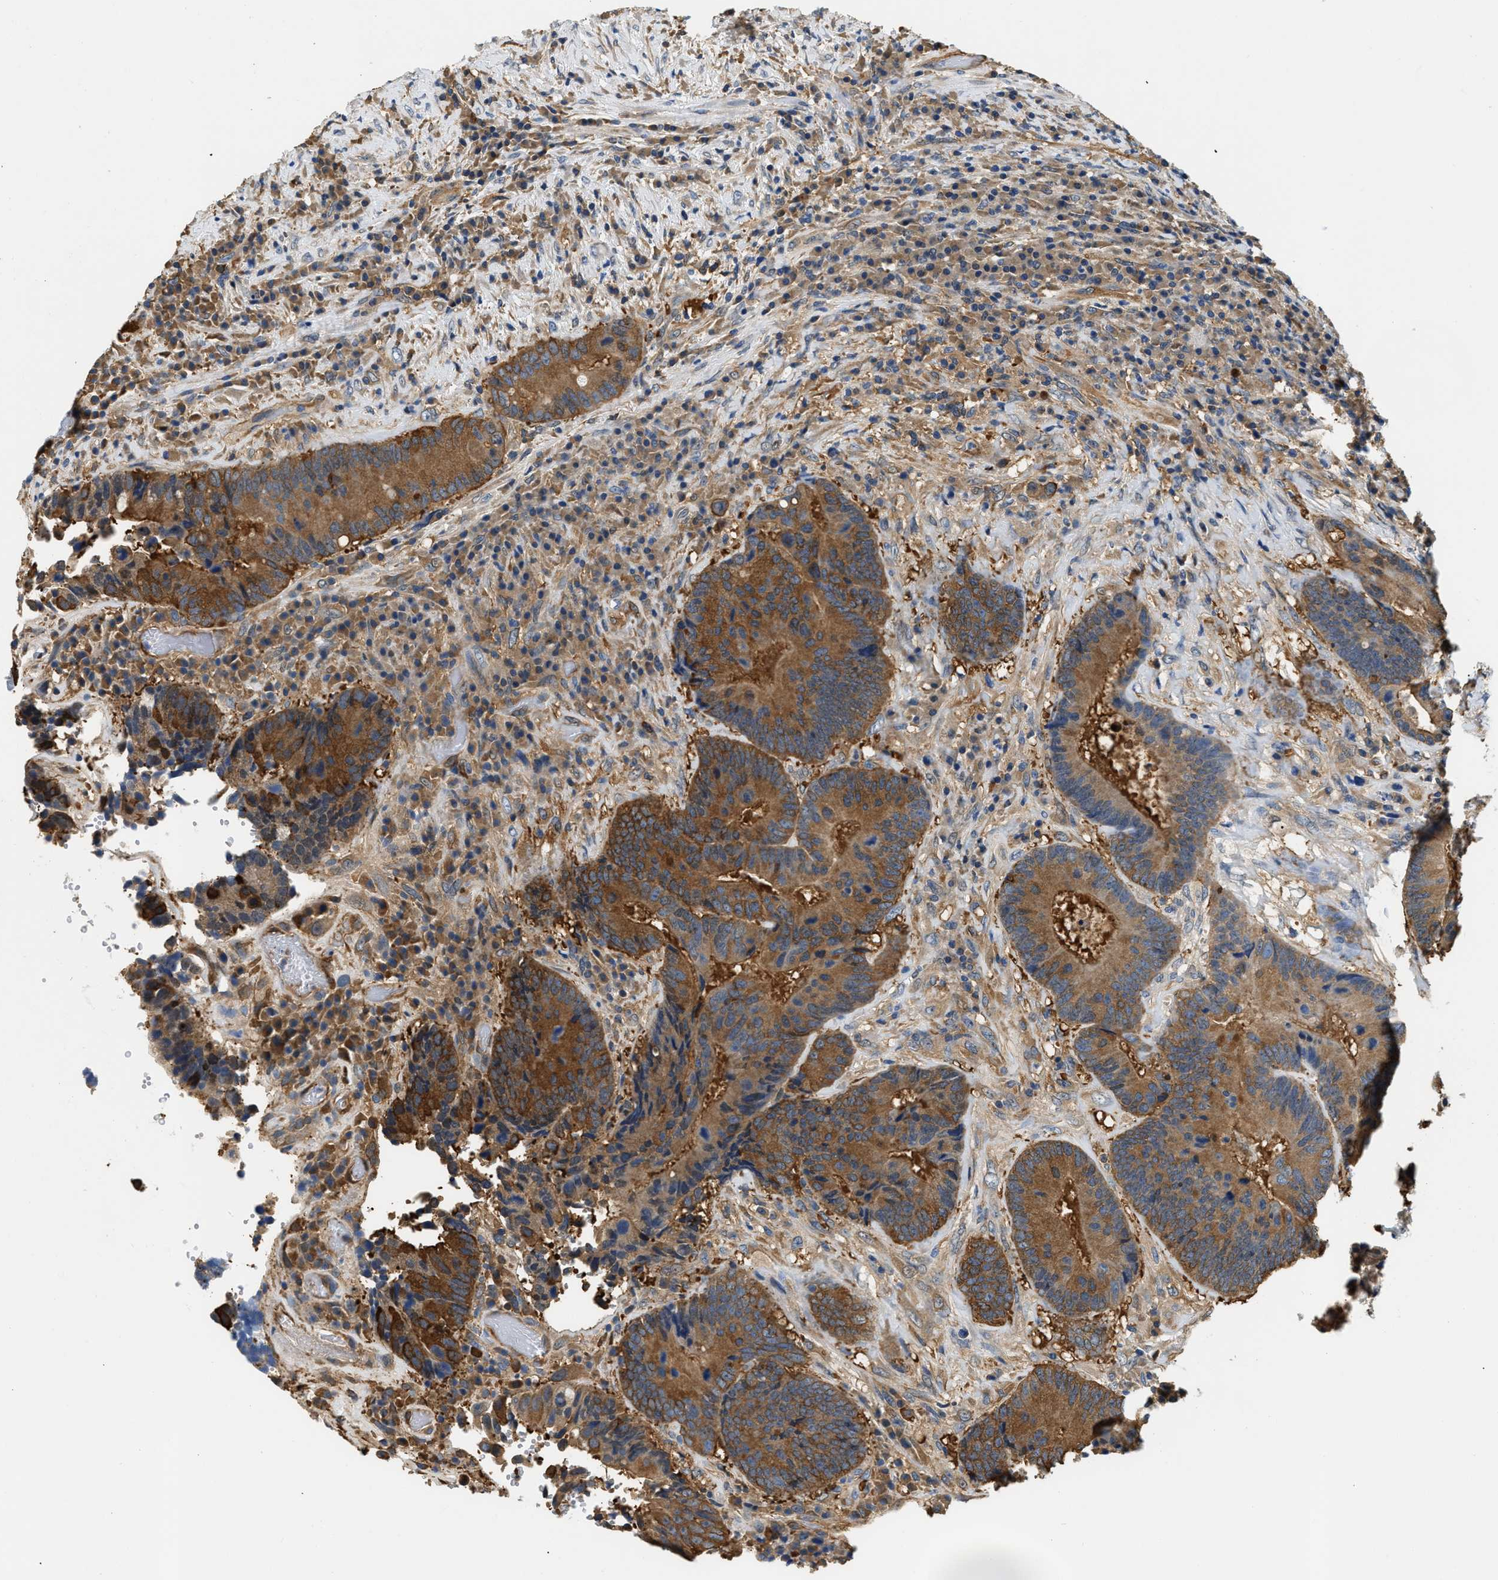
{"staining": {"intensity": "strong", "quantity": ">75%", "location": "cytoplasmic/membranous"}, "tissue": "colorectal cancer", "cell_type": "Tumor cells", "image_type": "cancer", "snomed": [{"axis": "morphology", "description": "Adenocarcinoma, NOS"}, {"axis": "topography", "description": "Rectum"}], "caption": "Immunohistochemistry (IHC) of human adenocarcinoma (colorectal) exhibits high levels of strong cytoplasmic/membranous staining in approximately >75% of tumor cells.", "gene": "PPP2R1B", "patient": {"sex": "female", "age": 89}}